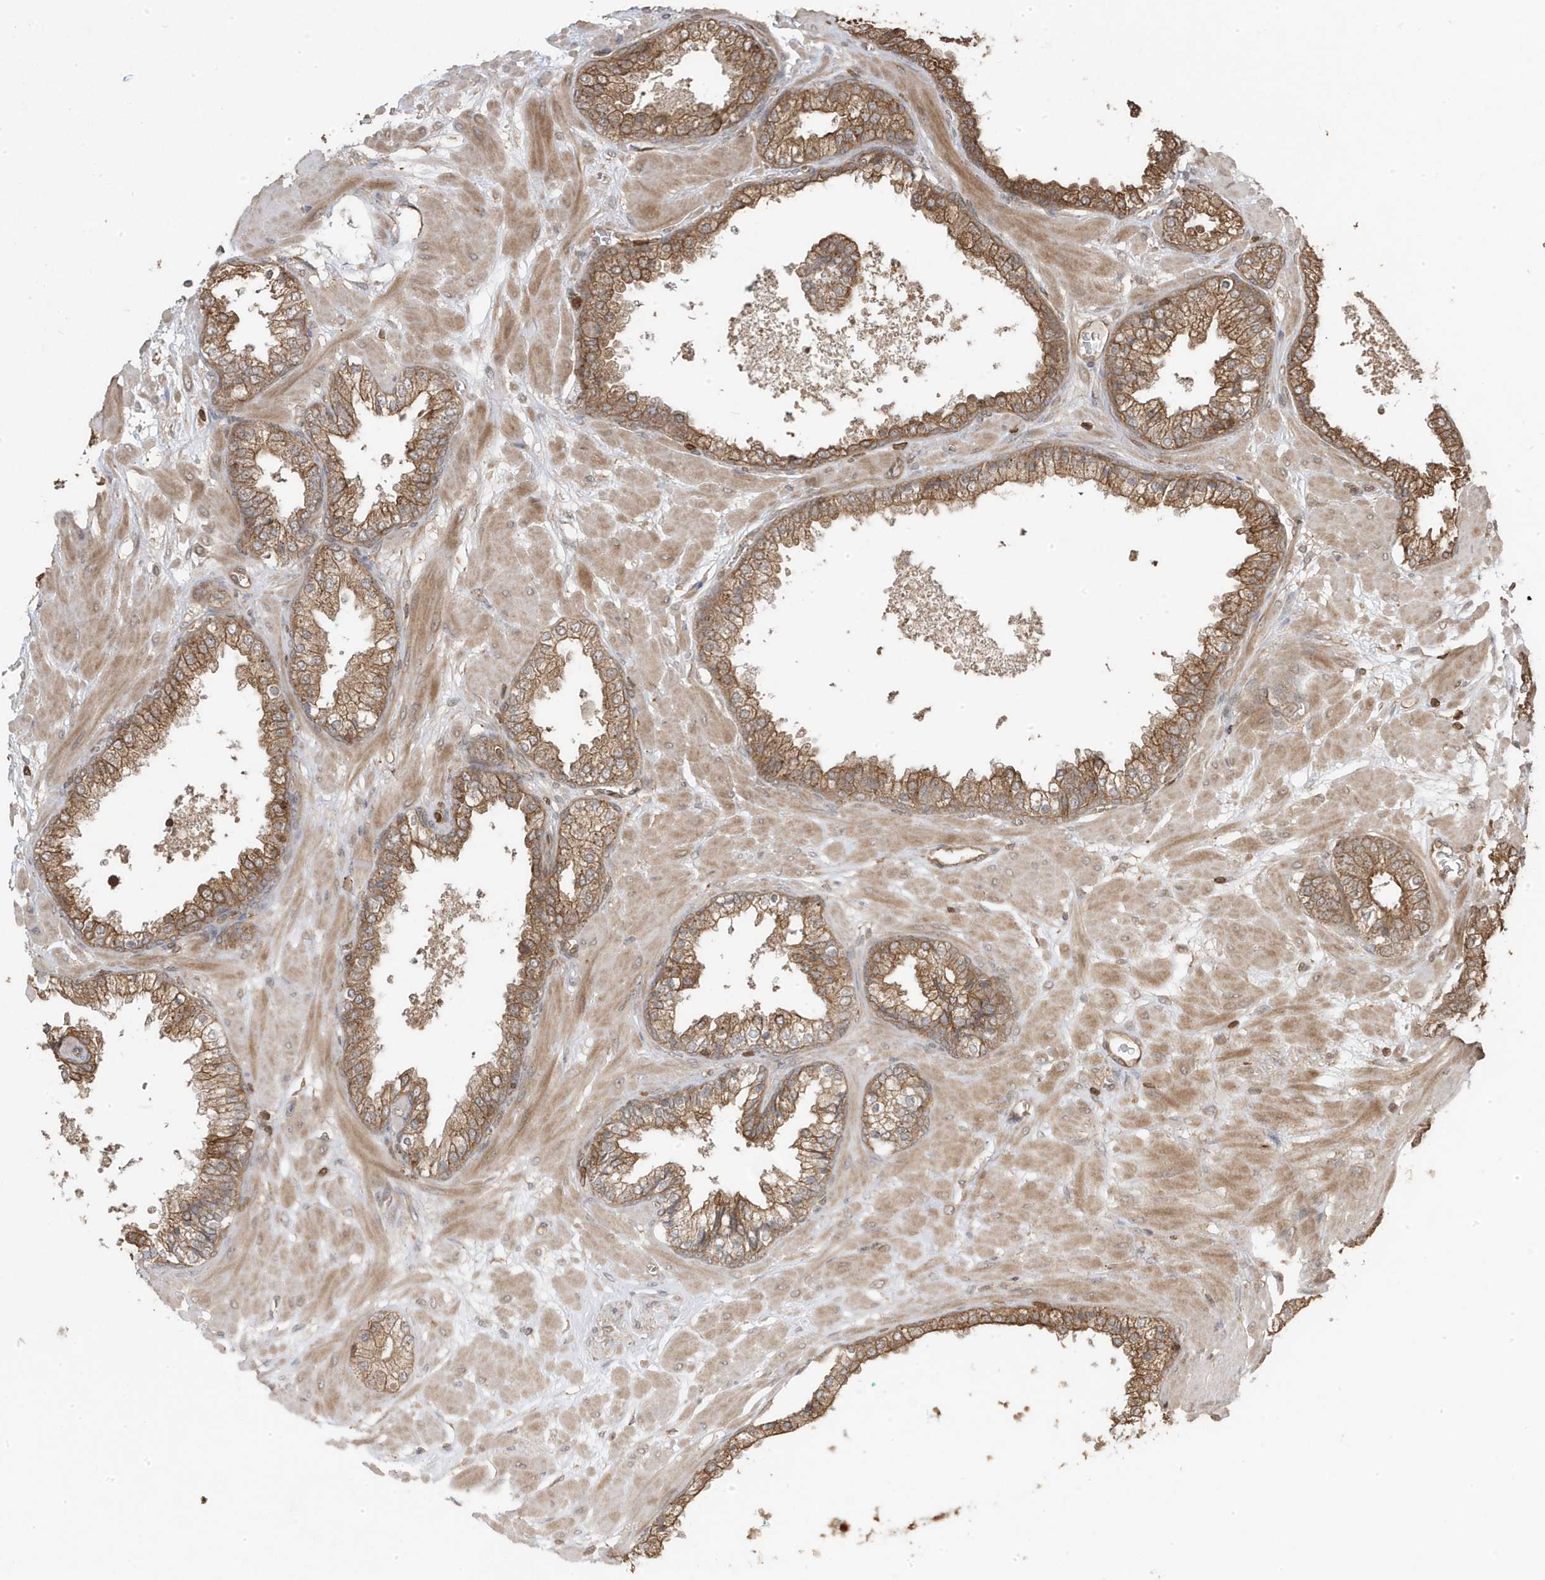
{"staining": {"intensity": "moderate", "quantity": ">75%", "location": "cytoplasmic/membranous"}, "tissue": "prostate cancer", "cell_type": "Tumor cells", "image_type": "cancer", "snomed": [{"axis": "morphology", "description": "Adenocarcinoma, Low grade"}, {"axis": "topography", "description": "Prostate"}], "caption": "Prostate cancer (low-grade adenocarcinoma) tissue reveals moderate cytoplasmic/membranous staining in approximately >75% of tumor cells (DAB (3,3'-diaminobenzidine) = brown stain, brightfield microscopy at high magnification).", "gene": "ASAP1", "patient": {"sex": "male", "age": 63}}